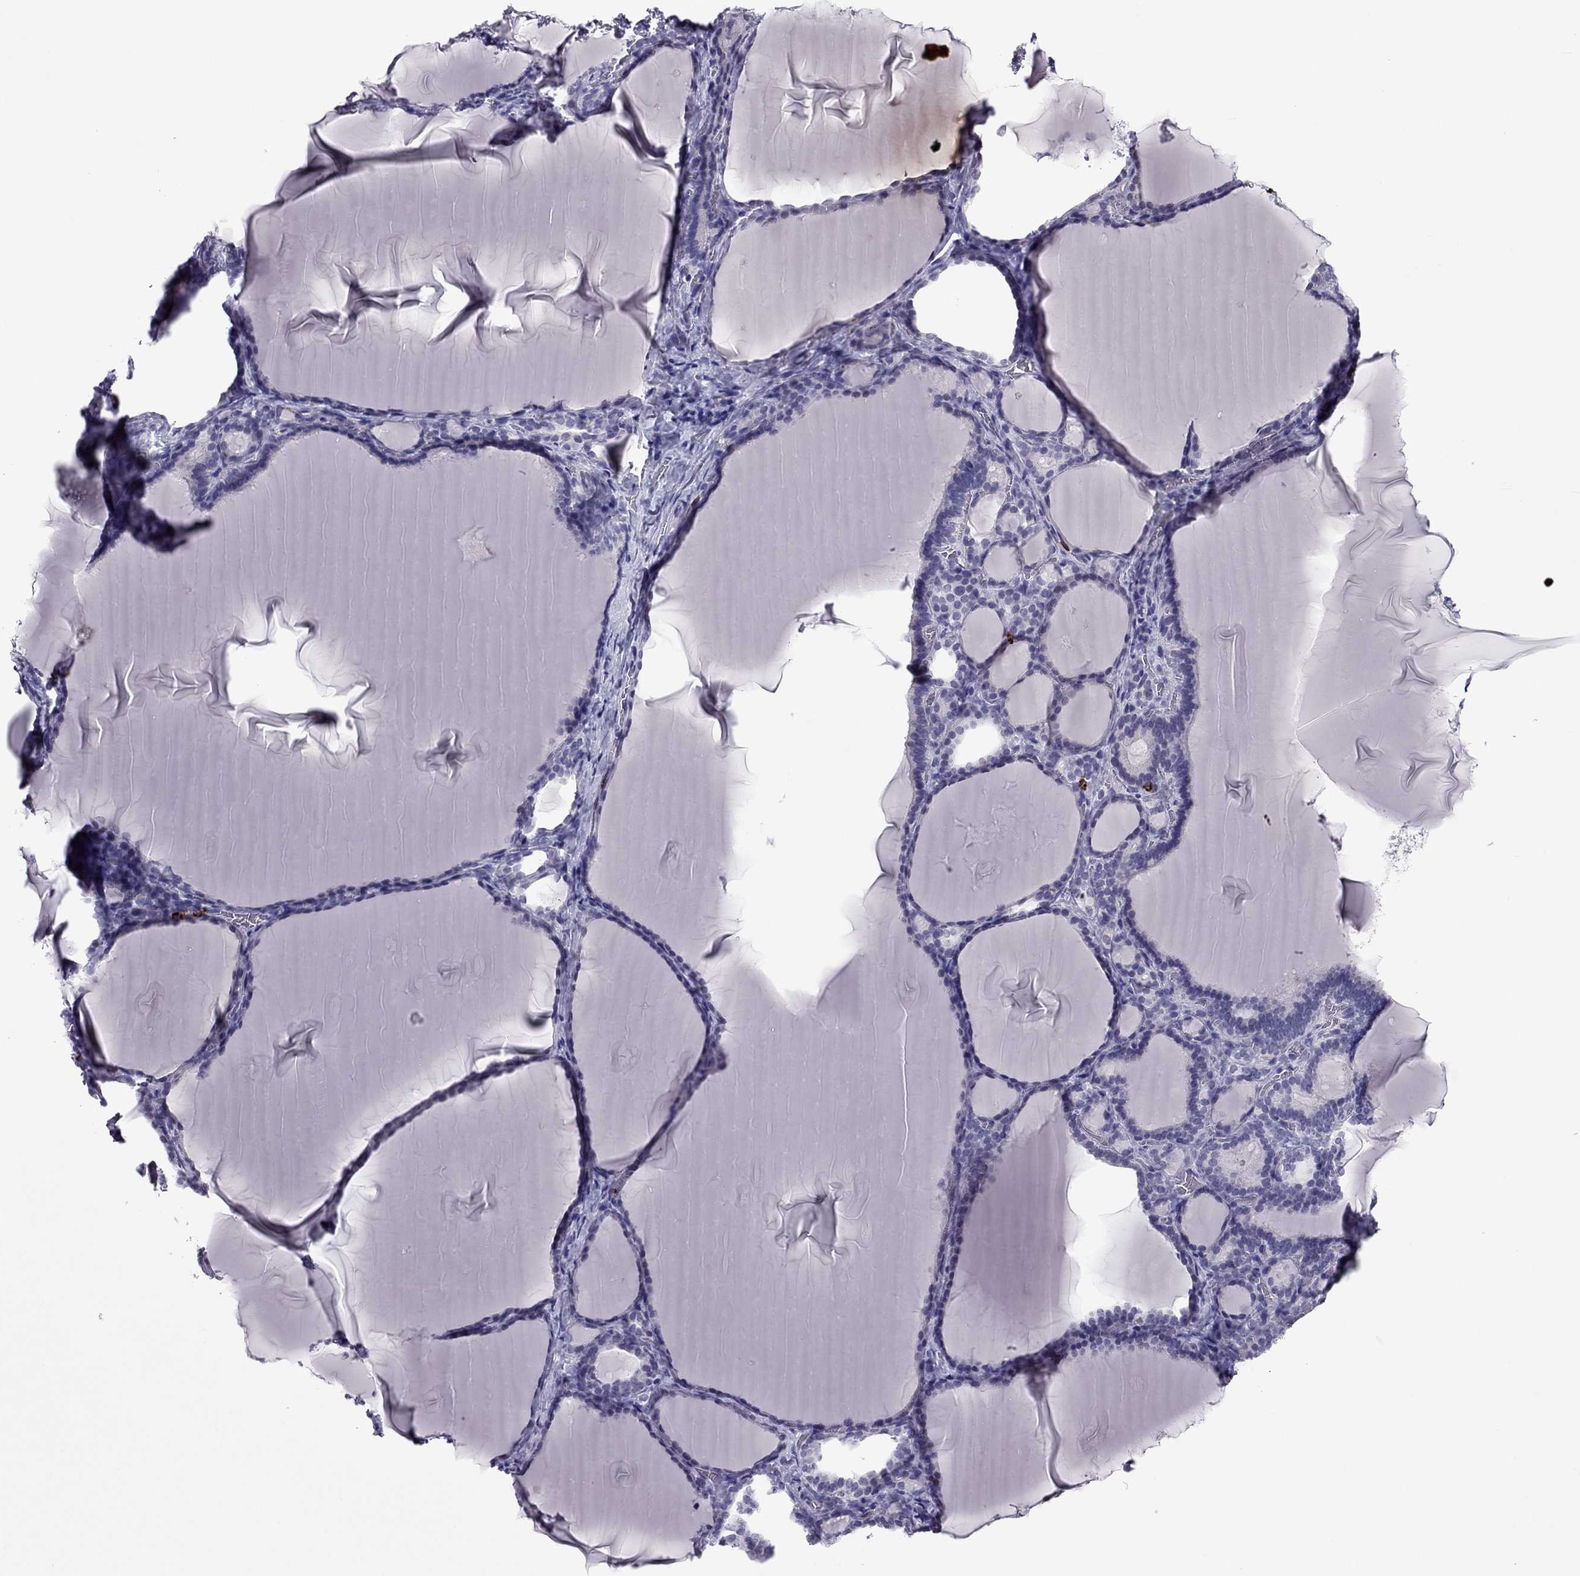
{"staining": {"intensity": "weak", "quantity": "<25%", "location": "cytoplasmic/membranous"}, "tissue": "thyroid gland", "cell_type": "Glandular cells", "image_type": "normal", "snomed": [{"axis": "morphology", "description": "Normal tissue, NOS"}, {"axis": "morphology", "description": "Hyperplasia, NOS"}, {"axis": "topography", "description": "Thyroid gland"}], "caption": "Immunohistochemistry histopathology image of unremarkable thyroid gland stained for a protein (brown), which exhibits no positivity in glandular cells.", "gene": "CCL27", "patient": {"sex": "female", "age": 27}}